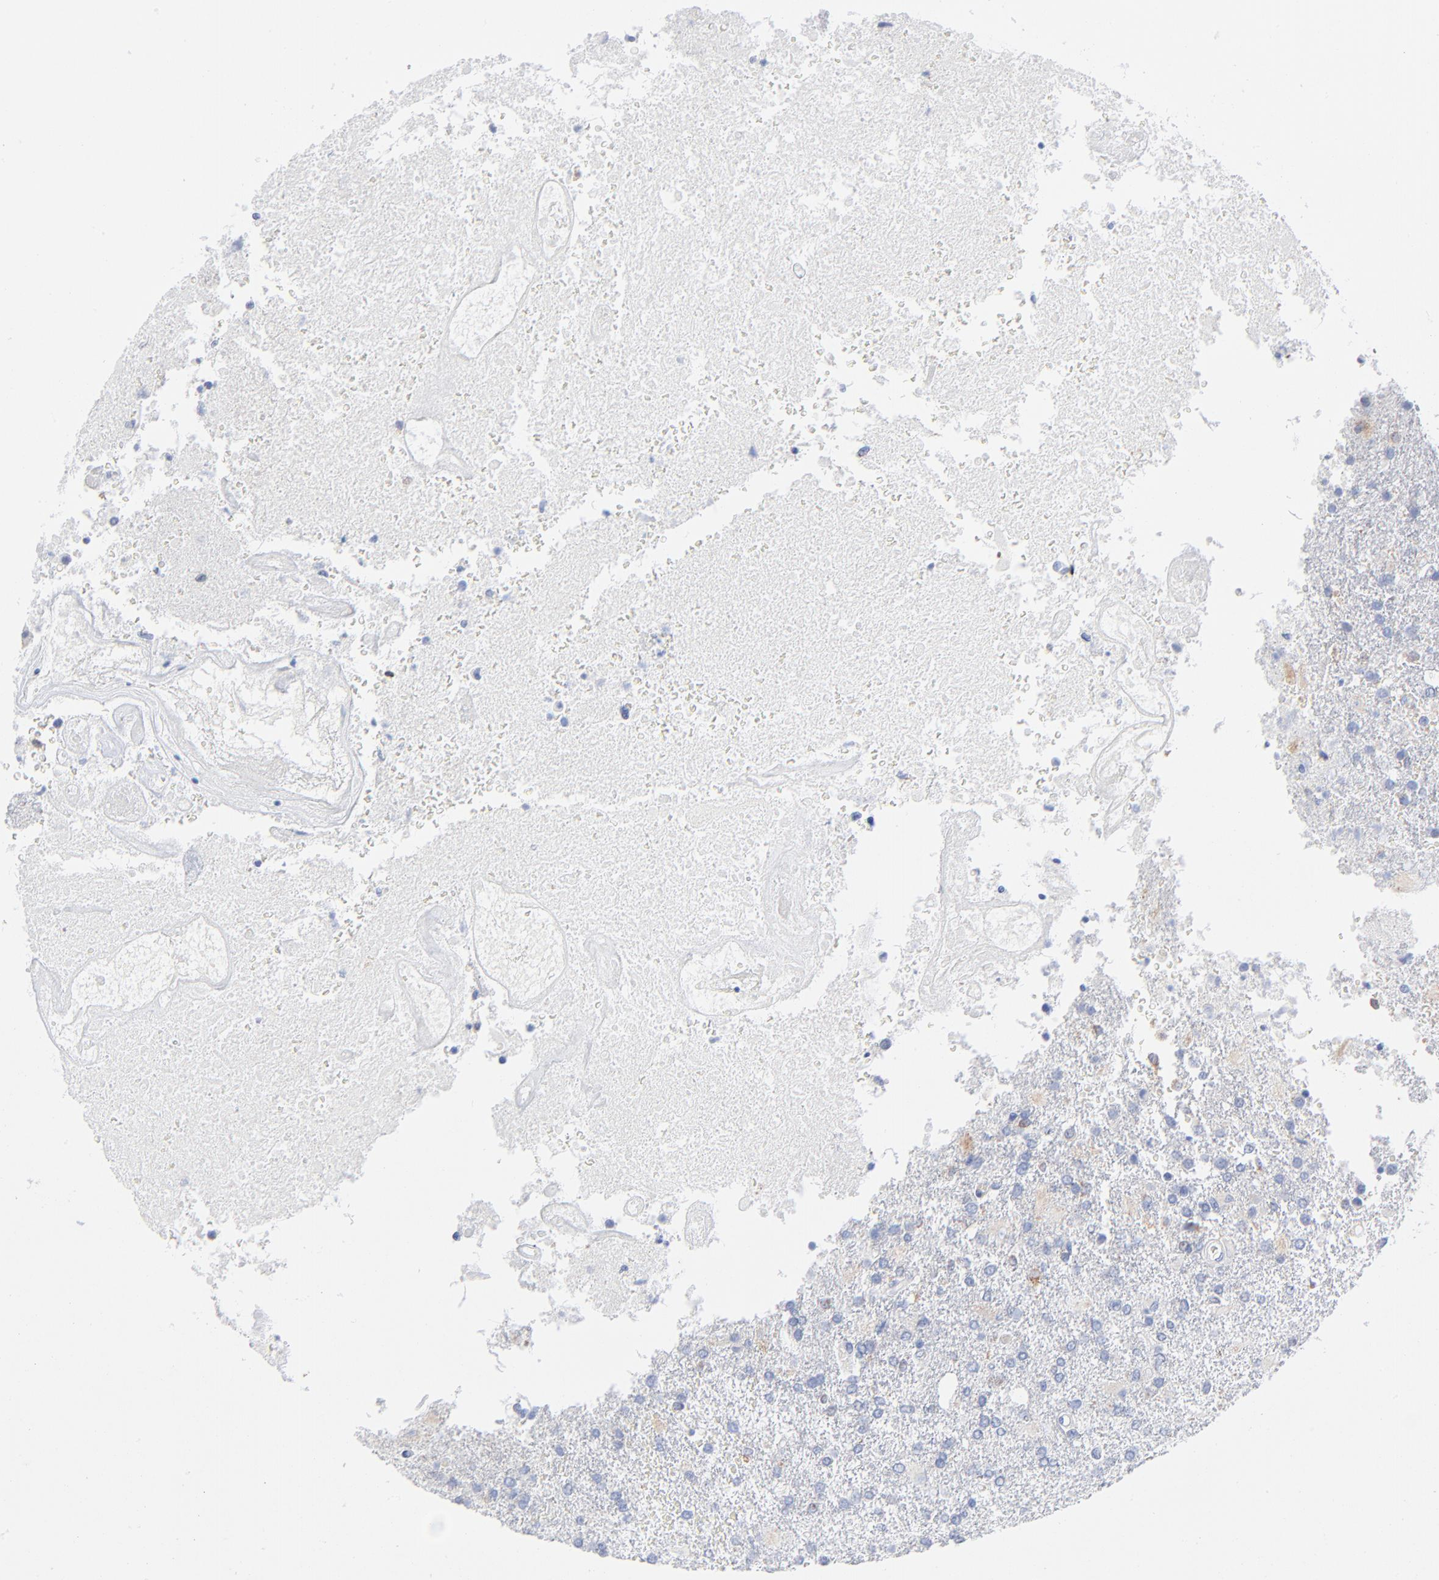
{"staining": {"intensity": "negative", "quantity": "none", "location": "none"}, "tissue": "glioma", "cell_type": "Tumor cells", "image_type": "cancer", "snomed": [{"axis": "morphology", "description": "Glioma, malignant, High grade"}, {"axis": "topography", "description": "Cerebral cortex"}], "caption": "A photomicrograph of malignant glioma (high-grade) stained for a protein demonstrates no brown staining in tumor cells.", "gene": "CHCHD10", "patient": {"sex": "male", "age": 79}}